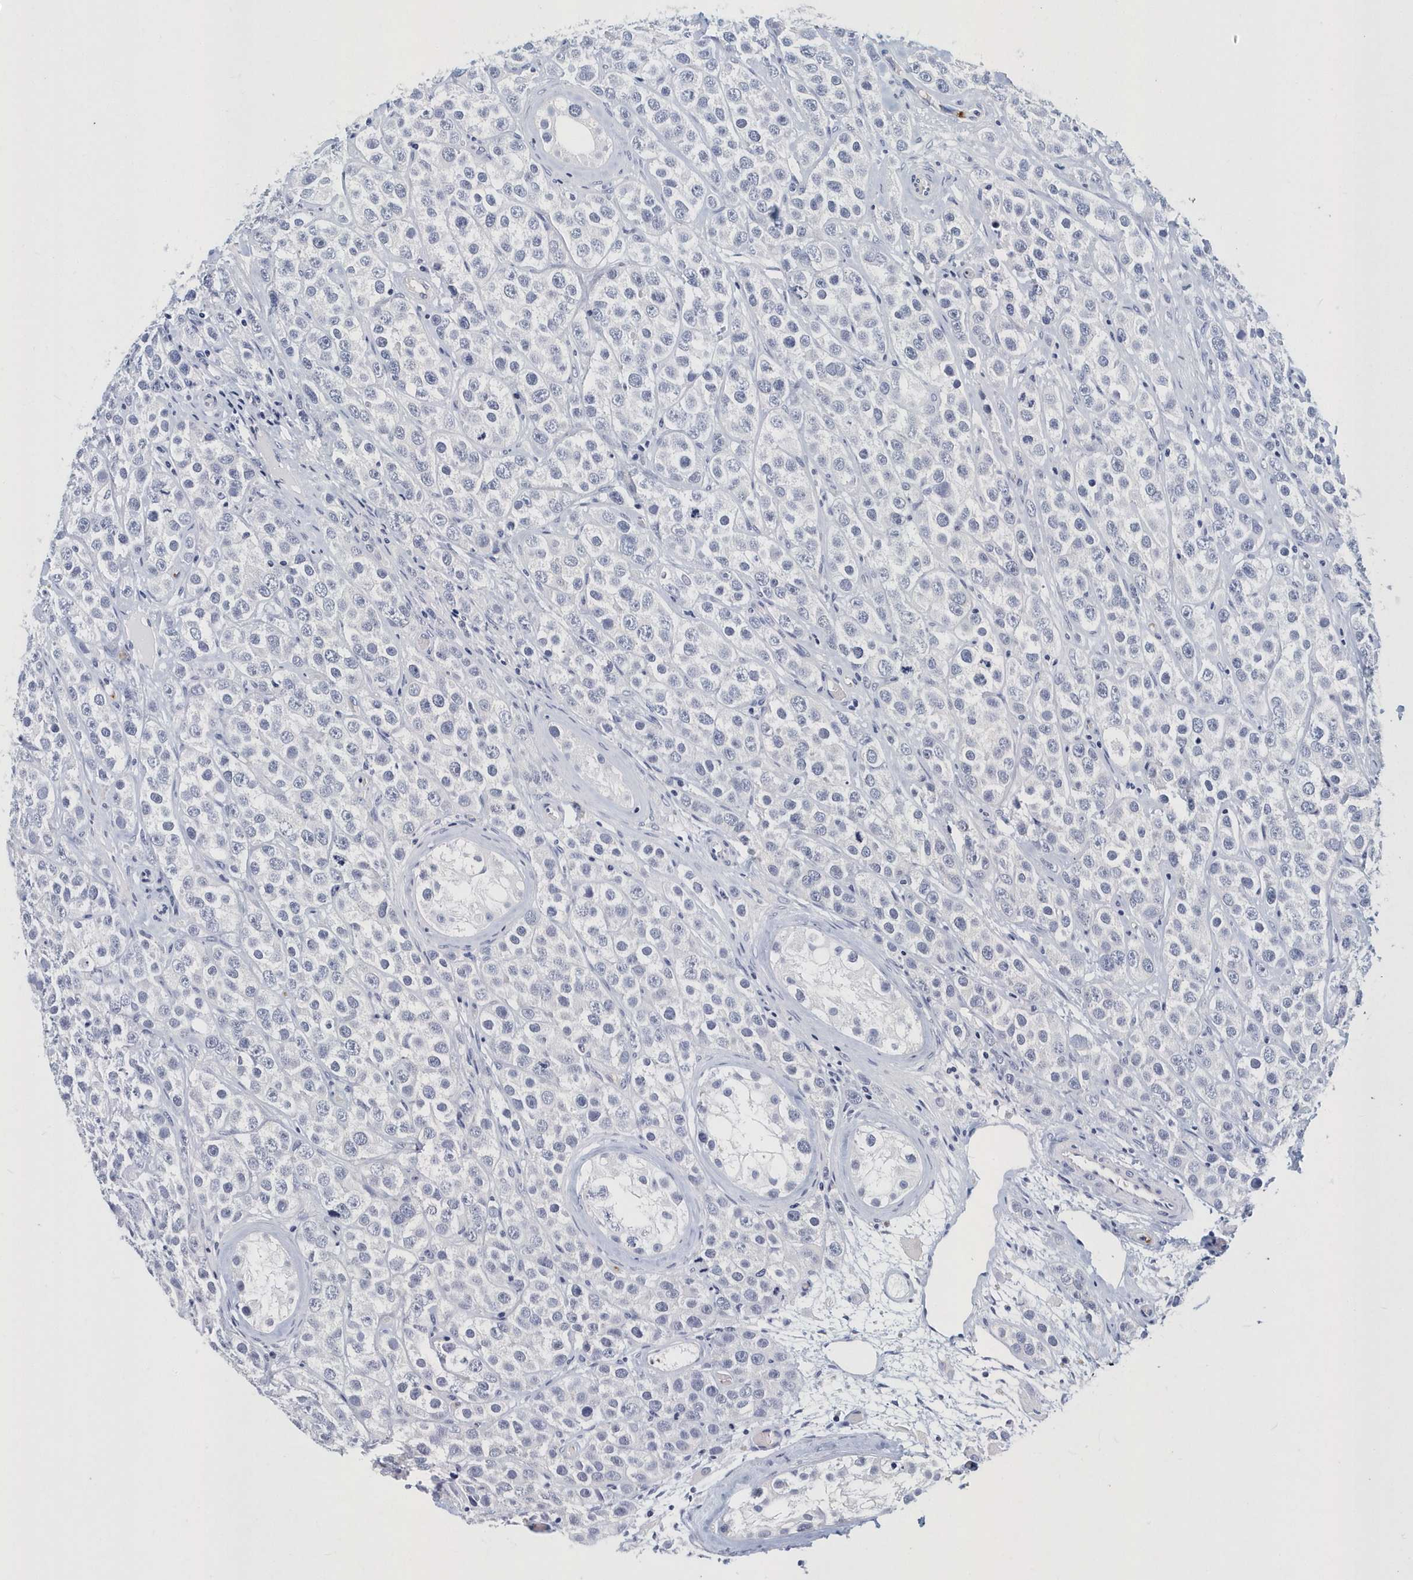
{"staining": {"intensity": "negative", "quantity": "none", "location": "none"}, "tissue": "testis cancer", "cell_type": "Tumor cells", "image_type": "cancer", "snomed": [{"axis": "morphology", "description": "Seminoma, NOS"}, {"axis": "topography", "description": "Testis"}], "caption": "This is an immunohistochemistry photomicrograph of human seminoma (testis). There is no expression in tumor cells.", "gene": "ITGA2B", "patient": {"sex": "male", "age": 28}}